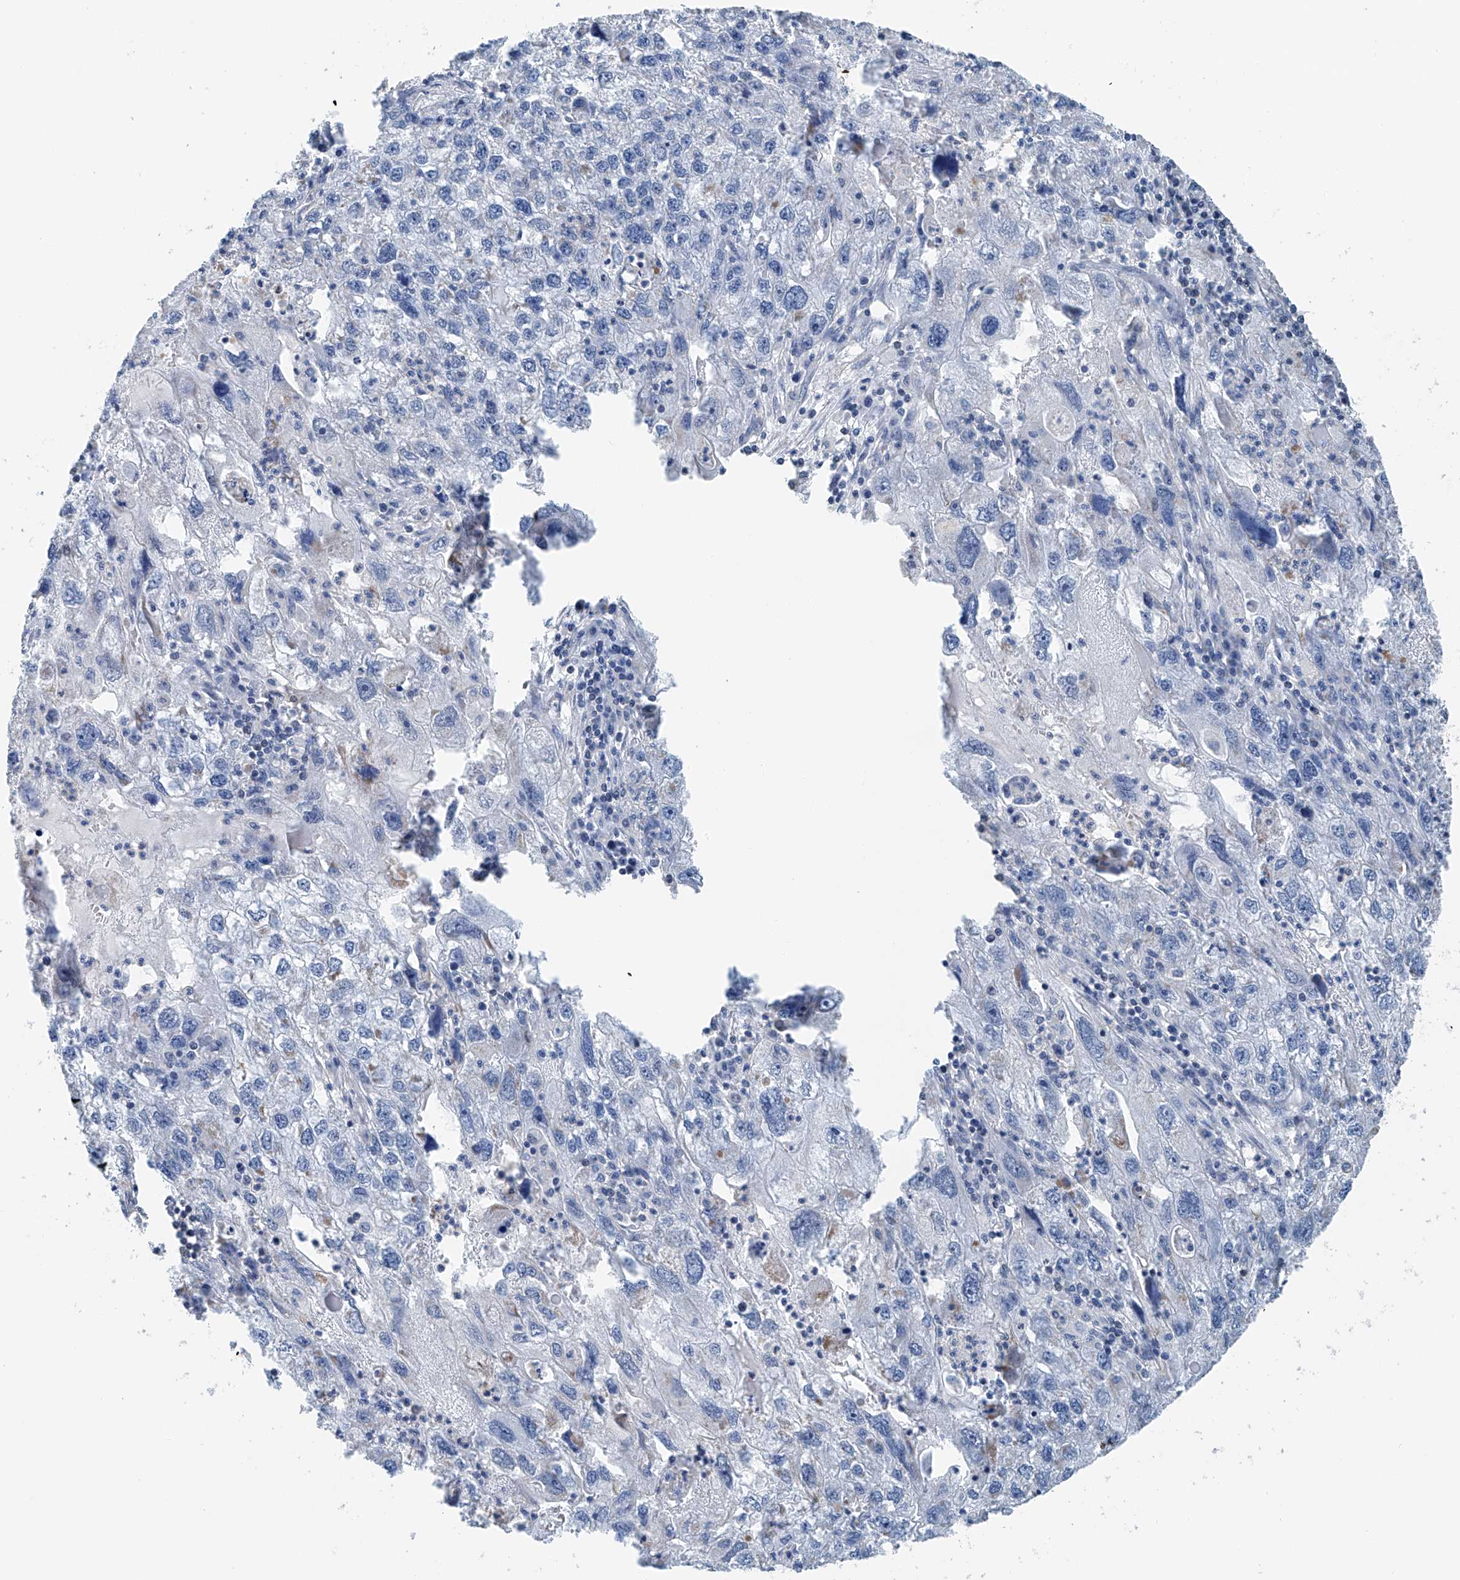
{"staining": {"intensity": "negative", "quantity": "none", "location": "none"}, "tissue": "endometrial cancer", "cell_type": "Tumor cells", "image_type": "cancer", "snomed": [{"axis": "morphology", "description": "Adenocarcinoma, NOS"}, {"axis": "topography", "description": "Endometrium"}], "caption": "Immunohistochemistry (IHC) photomicrograph of neoplastic tissue: human adenocarcinoma (endometrial) stained with DAB shows no significant protein expression in tumor cells. (Brightfield microscopy of DAB (3,3'-diaminobenzidine) IHC at high magnification).", "gene": "KLF15", "patient": {"sex": "female", "age": 49}}